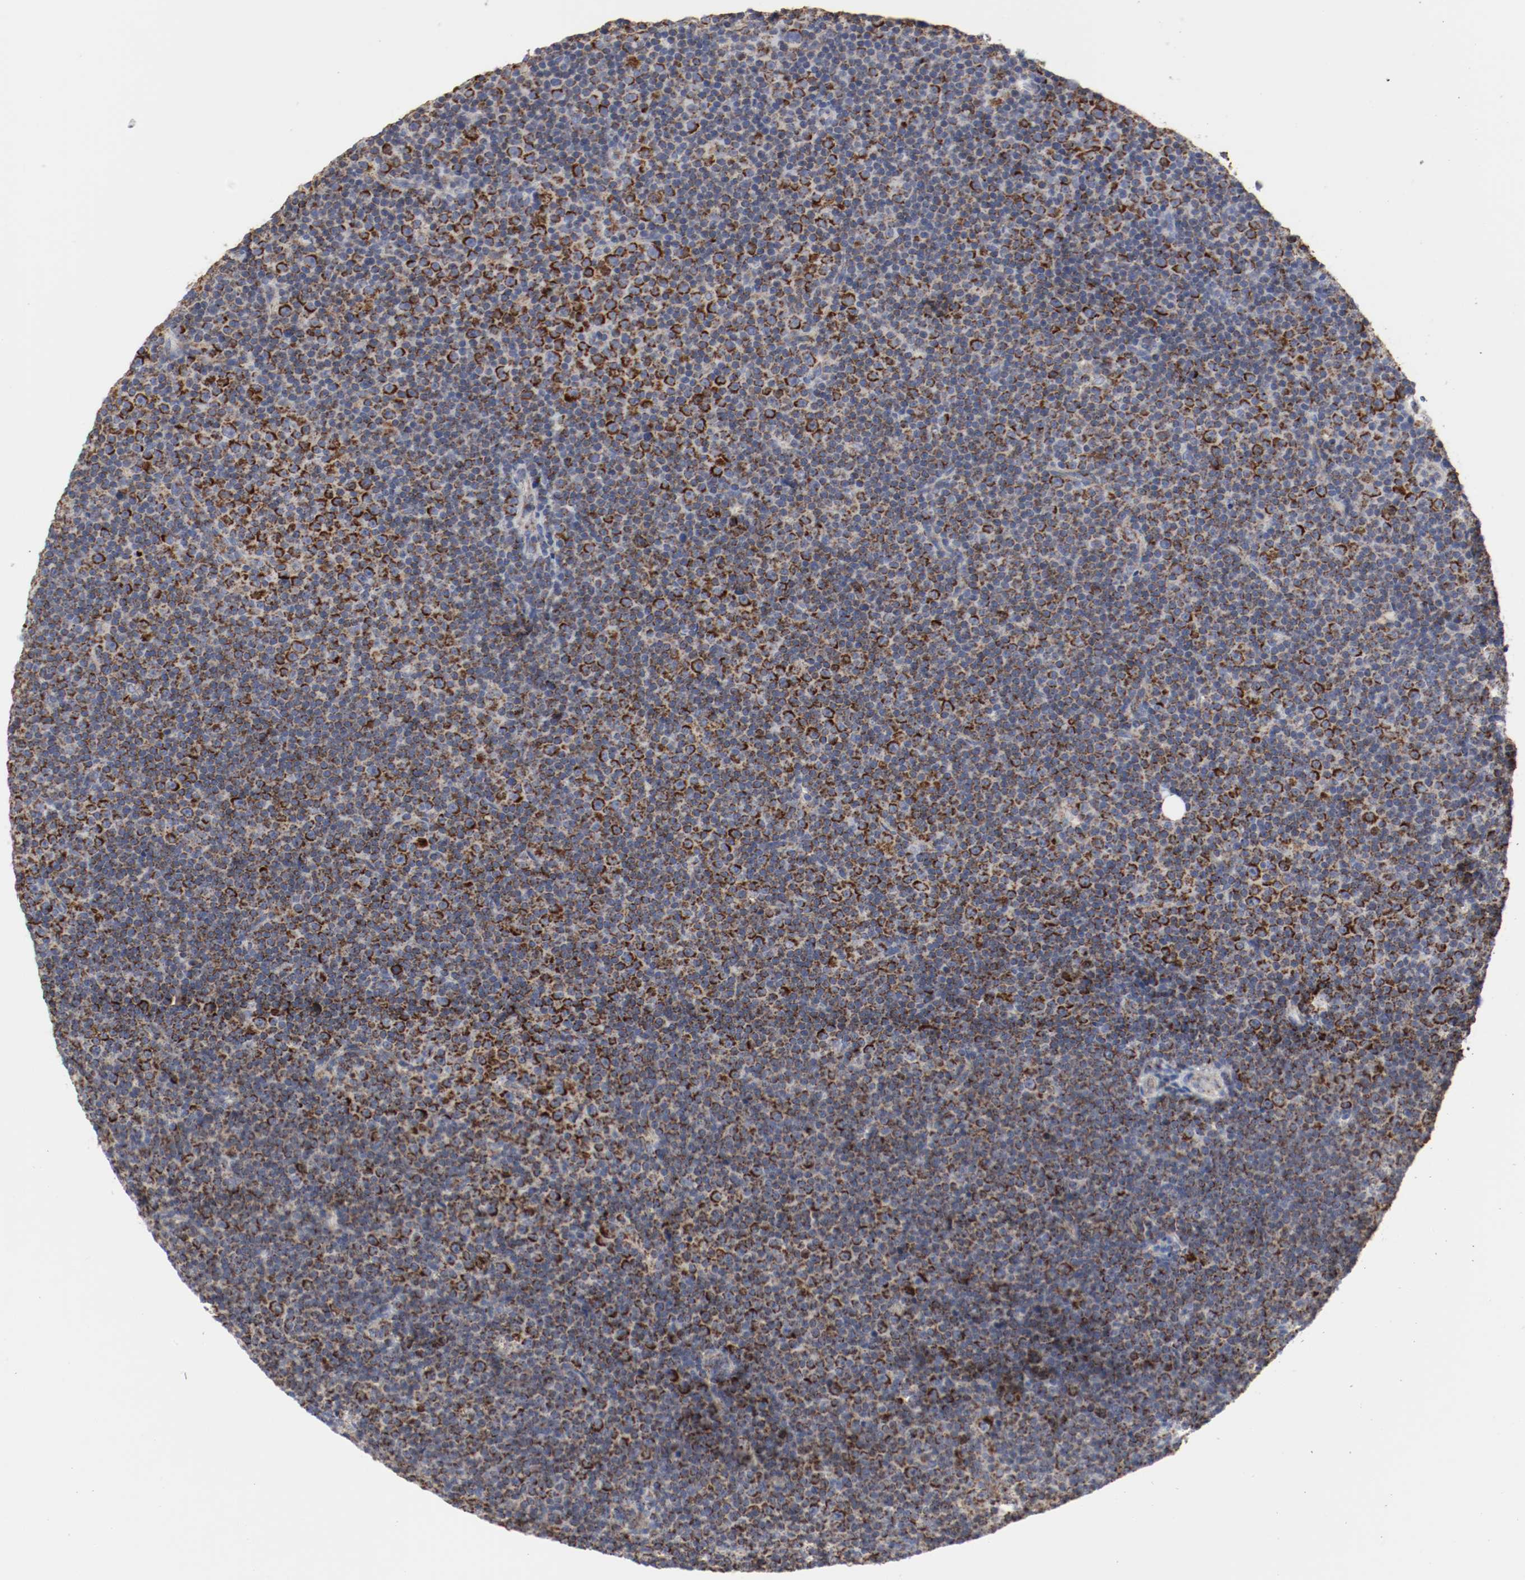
{"staining": {"intensity": "strong", "quantity": "25%-75%", "location": "cytoplasmic/membranous"}, "tissue": "lymphoma", "cell_type": "Tumor cells", "image_type": "cancer", "snomed": [{"axis": "morphology", "description": "Malignant lymphoma, non-Hodgkin's type, Low grade"}, {"axis": "topography", "description": "Lymph node"}], "caption": "This is a histology image of immunohistochemistry (IHC) staining of malignant lymphoma, non-Hodgkin's type (low-grade), which shows strong expression in the cytoplasmic/membranous of tumor cells.", "gene": "AFG3L2", "patient": {"sex": "female", "age": 67}}